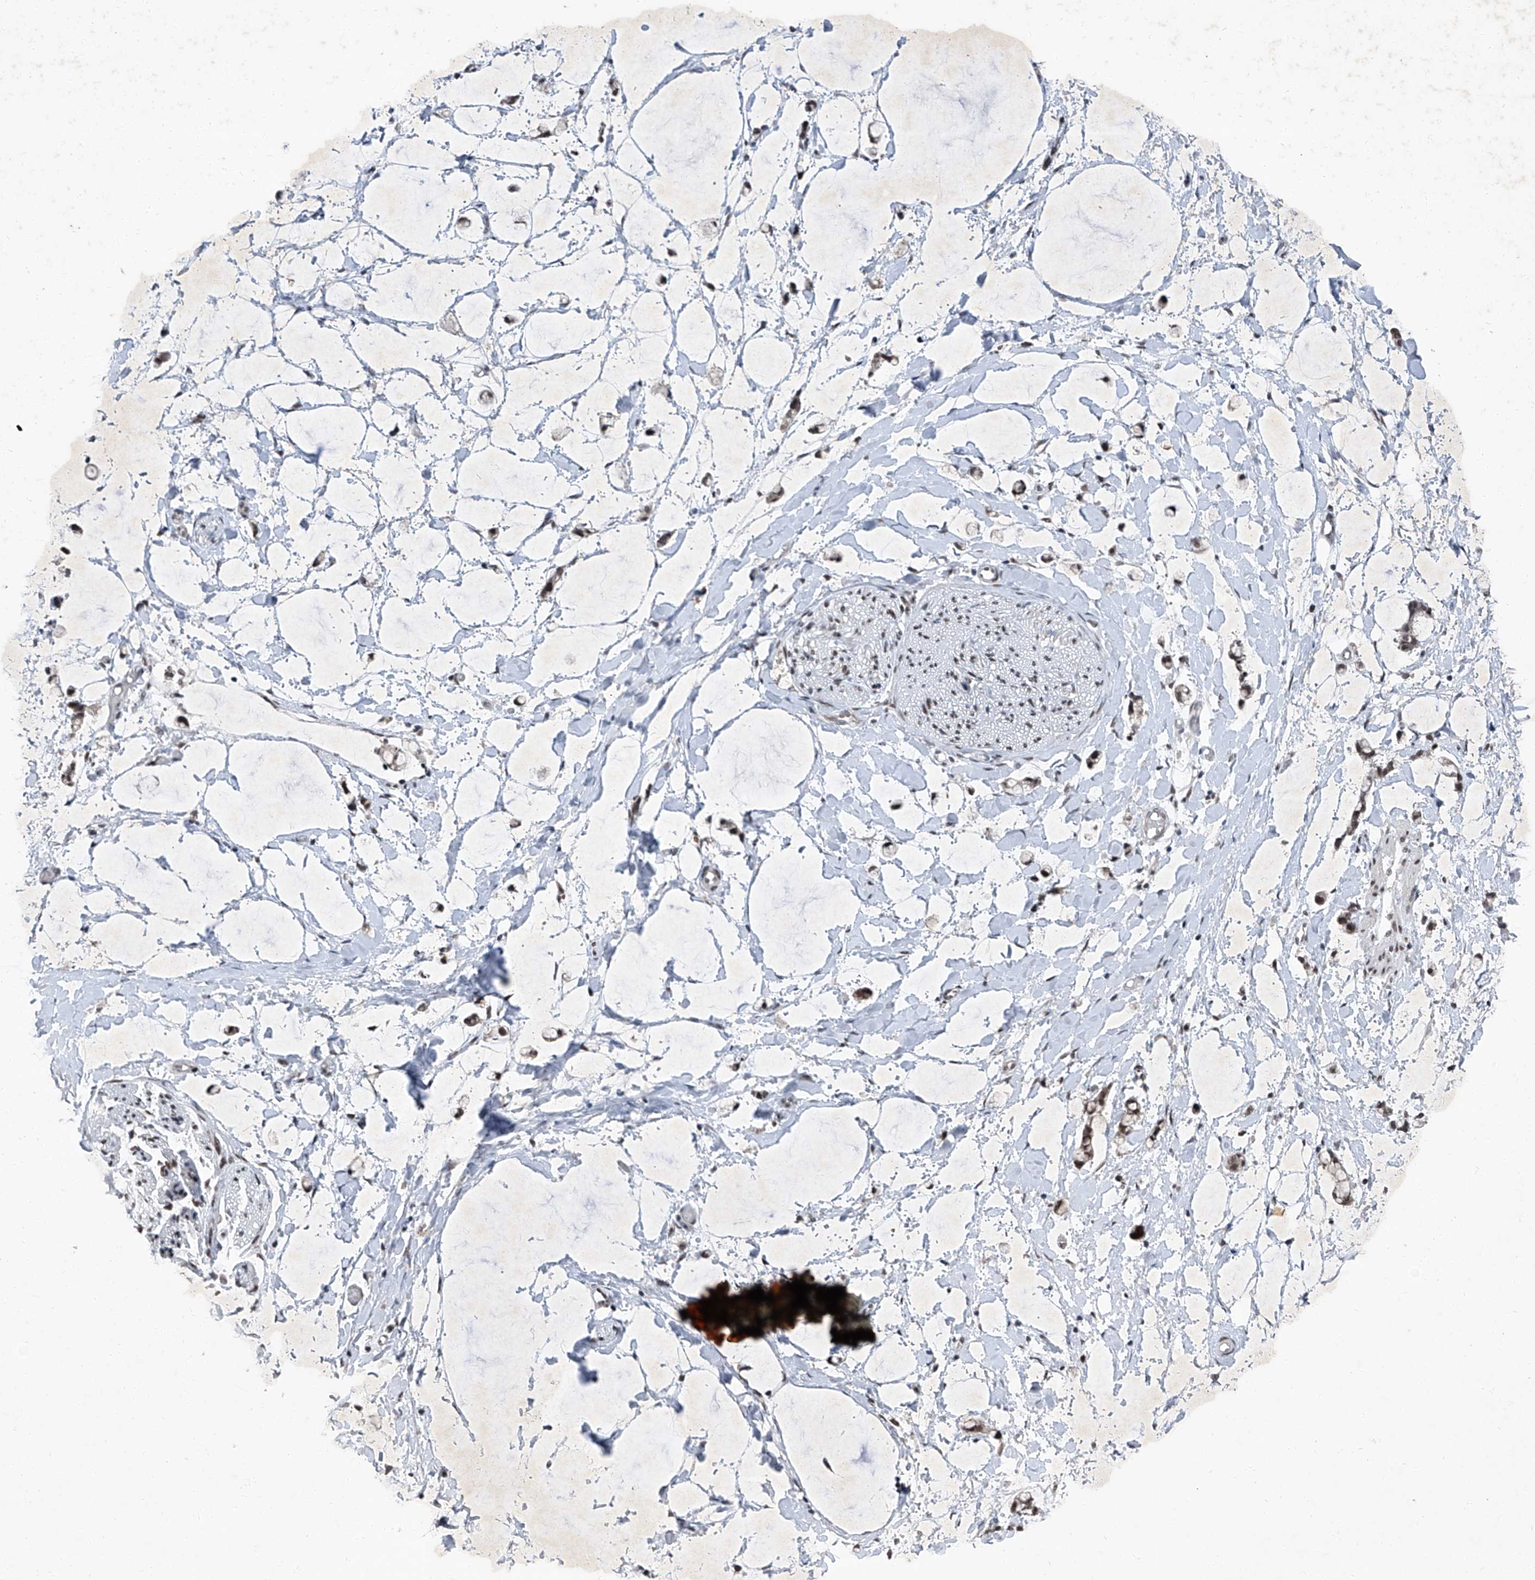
{"staining": {"intensity": "weak", "quantity": "25%-75%", "location": "nuclear"}, "tissue": "adipose tissue", "cell_type": "Adipocytes", "image_type": "normal", "snomed": [{"axis": "morphology", "description": "Normal tissue, NOS"}, {"axis": "morphology", "description": "Adenocarcinoma, NOS"}, {"axis": "topography", "description": "Colon"}, {"axis": "topography", "description": "Peripheral nerve tissue"}], "caption": "Normal adipose tissue displays weak nuclear positivity in approximately 25%-75% of adipocytes.", "gene": "BMI1", "patient": {"sex": "male", "age": 14}}